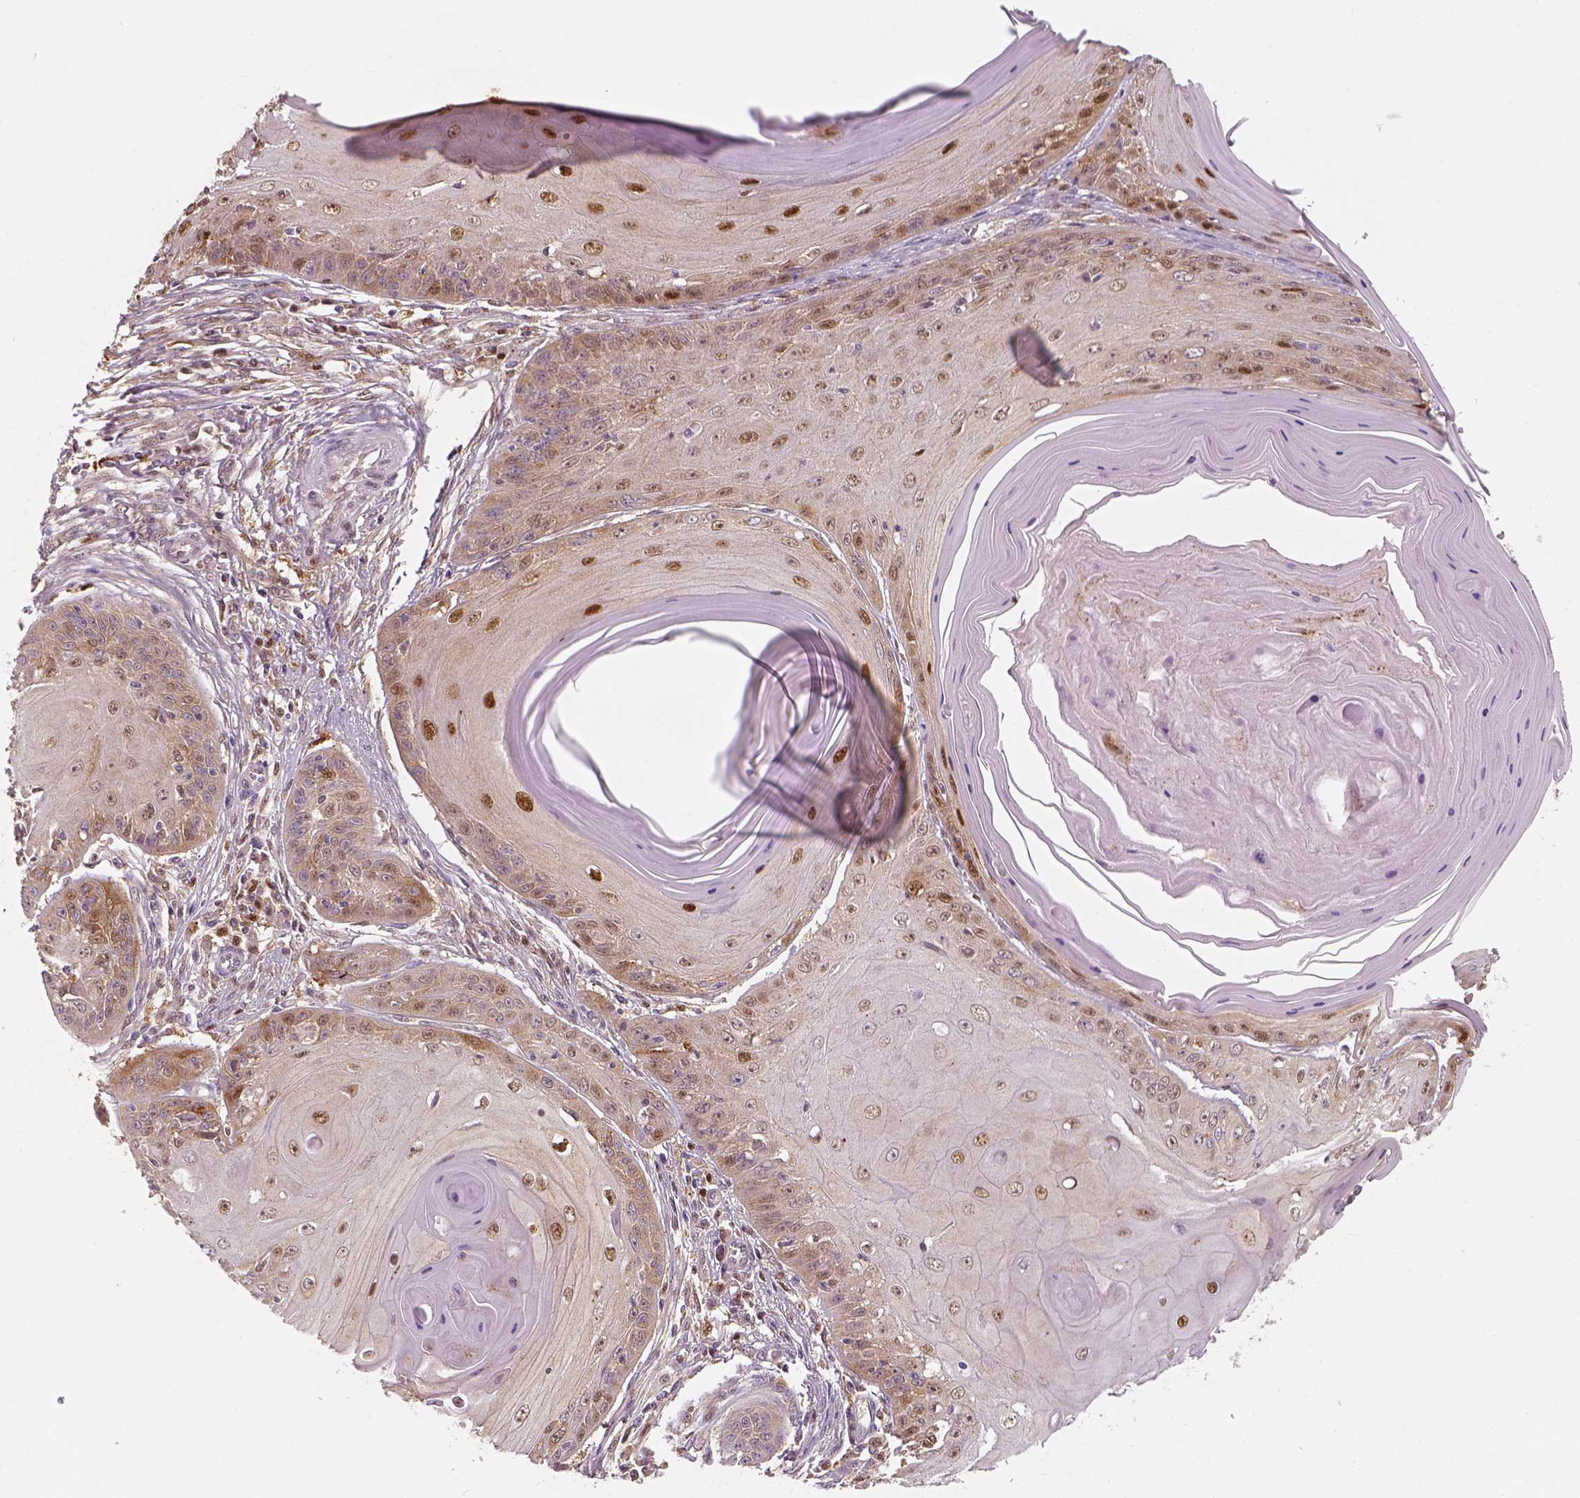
{"staining": {"intensity": "strong", "quantity": "25%-75%", "location": "nuclear"}, "tissue": "skin cancer", "cell_type": "Tumor cells", "image_type": "cancer", "snomed": [{"axis": "morphology", "description": "Squamous cell carcinoma, NOS"}, {"axis": "topography", "description": "Skin"}, {"axis": "topography", "description": "Vulva"}], "caption": "A micrograph of human skin squamous cell carcinoma stained for a protein shows strong nuclear brown staining in tumor cells. (Stains: DAB (3,3'-diaminobenzidine) in brown, nuclei in blue, Microscopy: brightfield microscopy at high magnification).", "gene": "SQSTM1", "patient": {"sex": "female", "age": 85}}